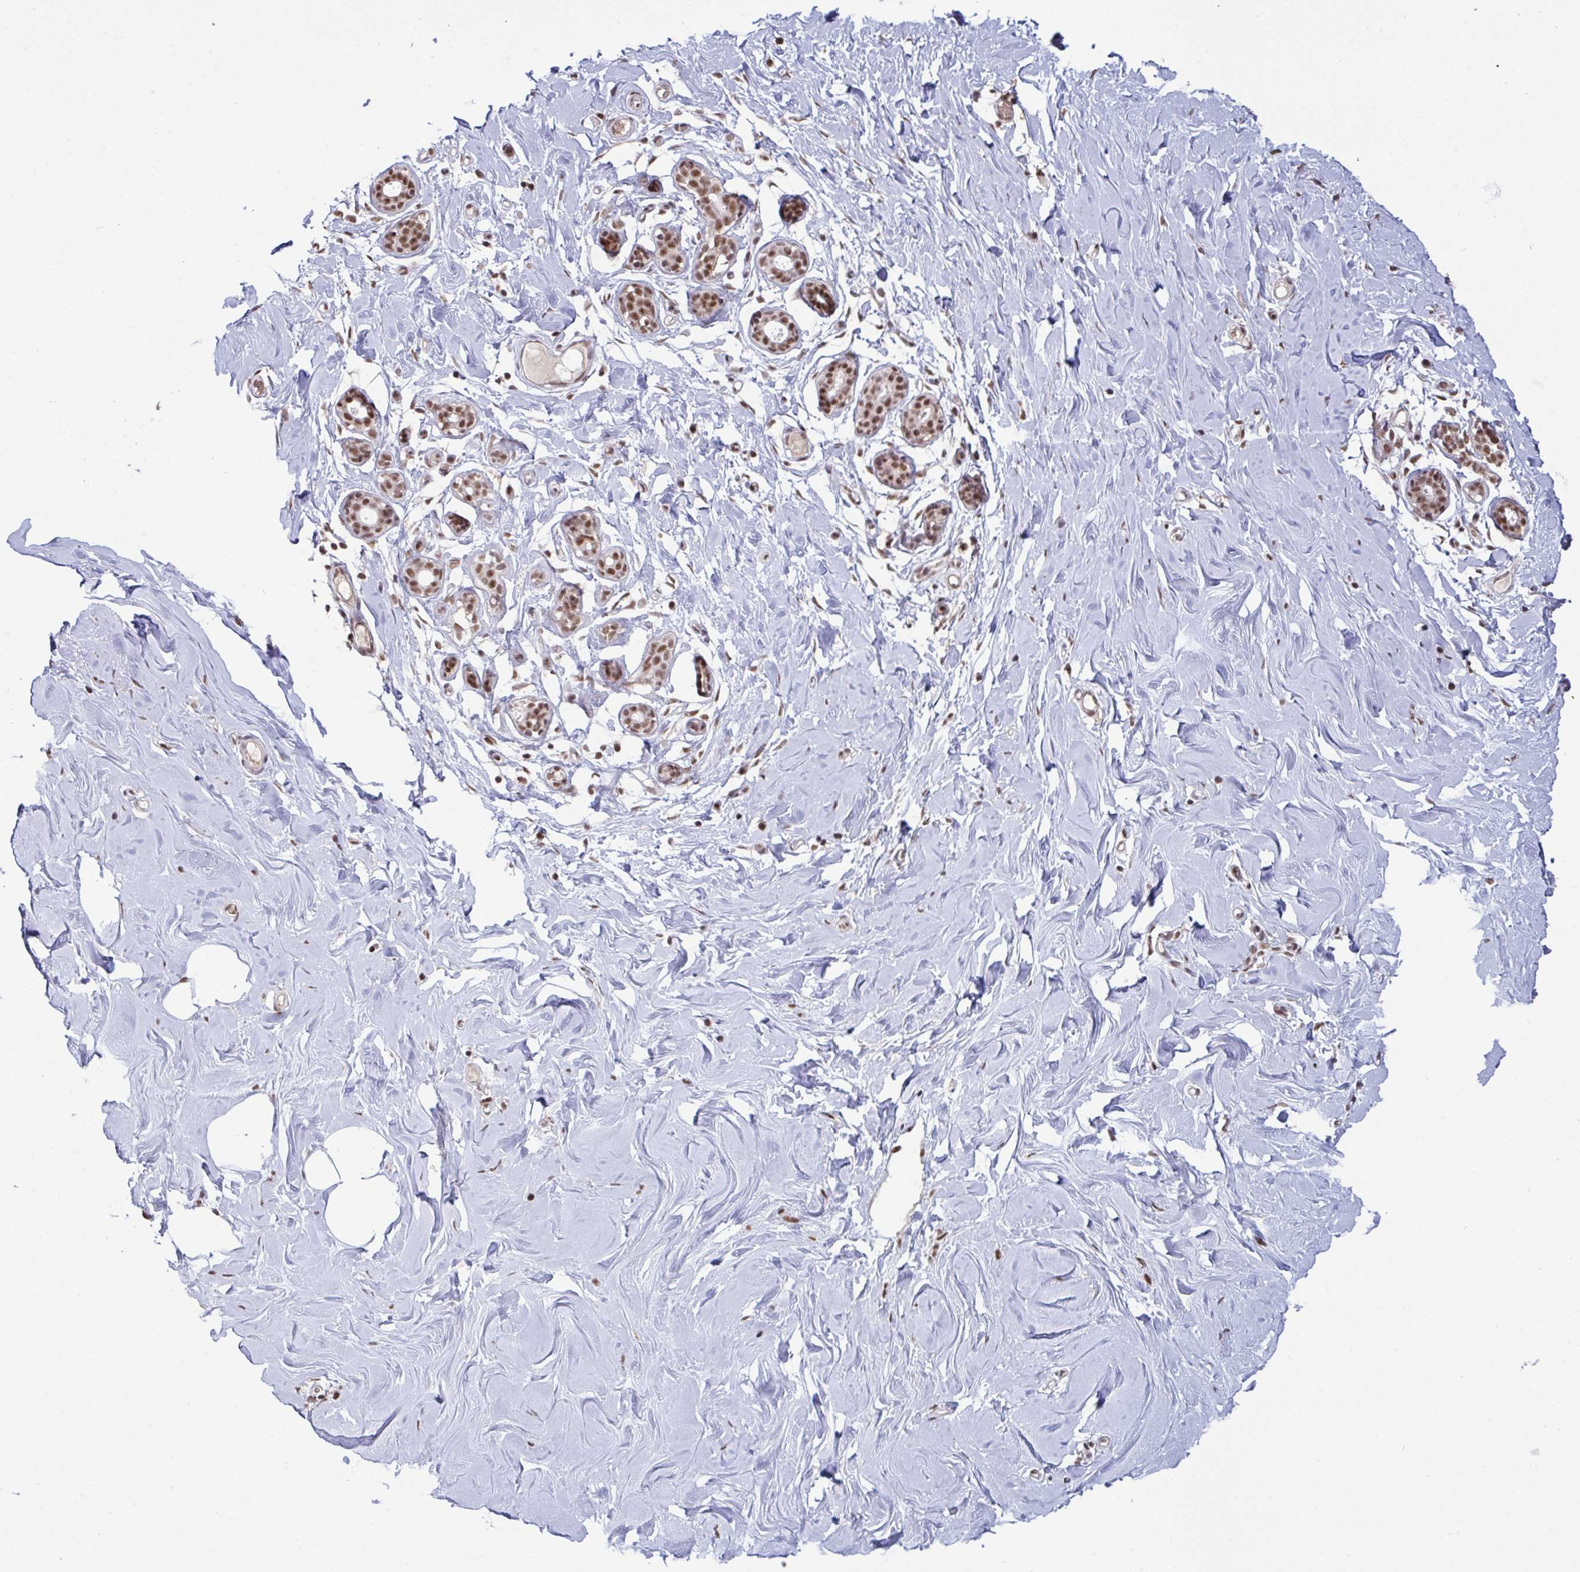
{"staining": {"intensity": "moderate", "quantity": ">75%", "location": "nuclear"}, "tissue": "breast", "cell_type": "Adipocytes", "image_type": "normal", "snomed": [{"axis": "morphology", "description": "Normal tissue, NOS"}, {"axis": "topography", "description": "Breast"}], "caption": "High-magnification brightfield microscopy of normal breast stained with DAB (brown) and counterstained with hematoxylin (blue). adipocytes exhibit moderate nuclear expression is seen in approximately>75% of cells. Using DAB (brown) and hematoxylin (blue) stains, captured at high magnification using brightfield microscopy.", "gene": "PUF60", "patient": {"sex": "female", "age": 27}}